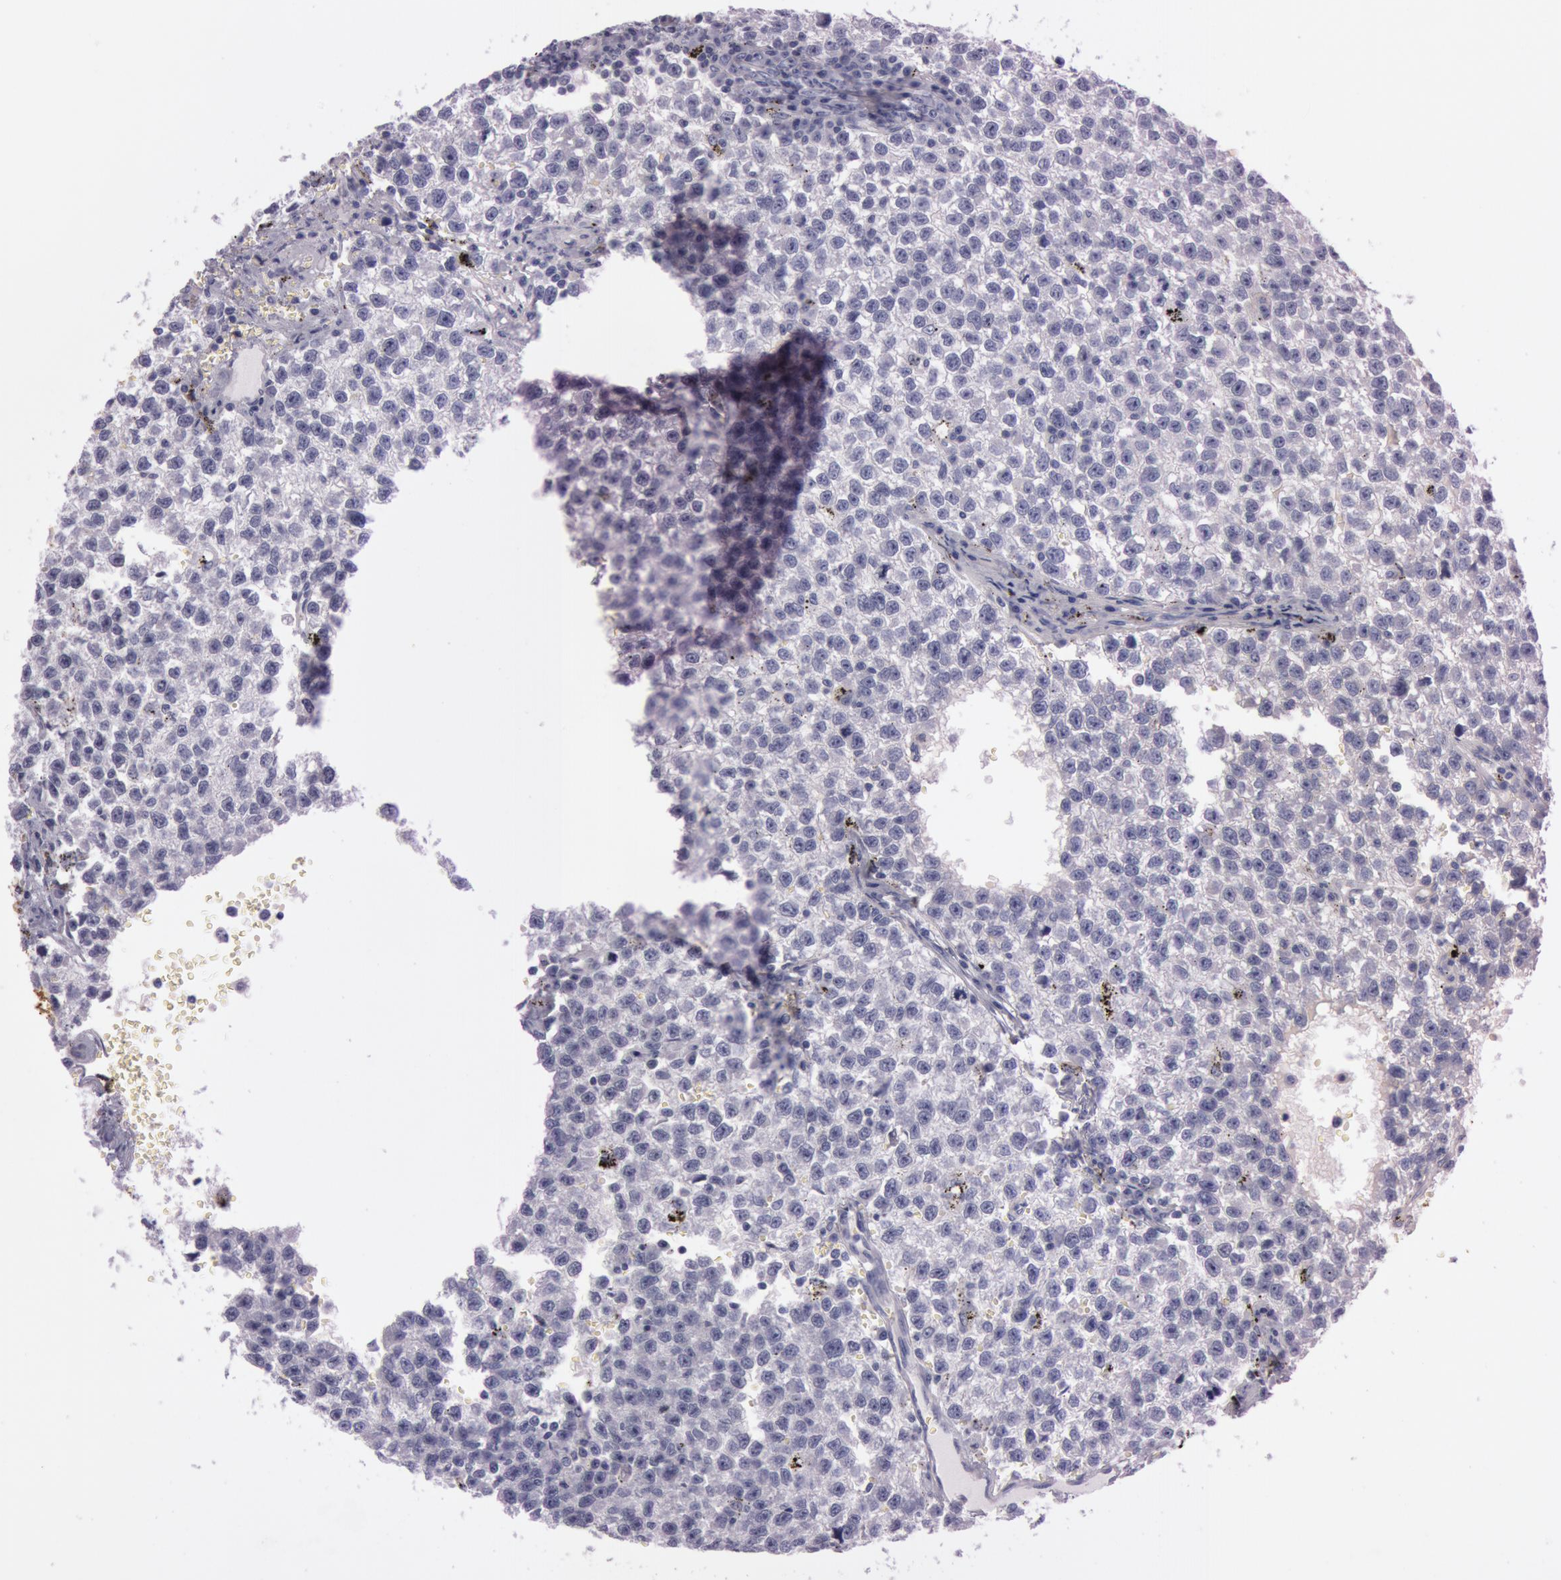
{"staining": {"intensity": "negative", "quantity": "none", "location": "none"}, "tissue": "testis cancer", "cell_type": "Tumor cells", "image_type": "cancer", "snomed": [{"axis": "morphology", "description": "Seminoma, NOS"}, {"axis": "topography", "description": "Testis"}], "caption": "This is an IHC image of human testis cancer (seminoma). There is no positivity in tumor cells.", "gene": "S100A7", "patient": {"sex": "male", "age": 35}}